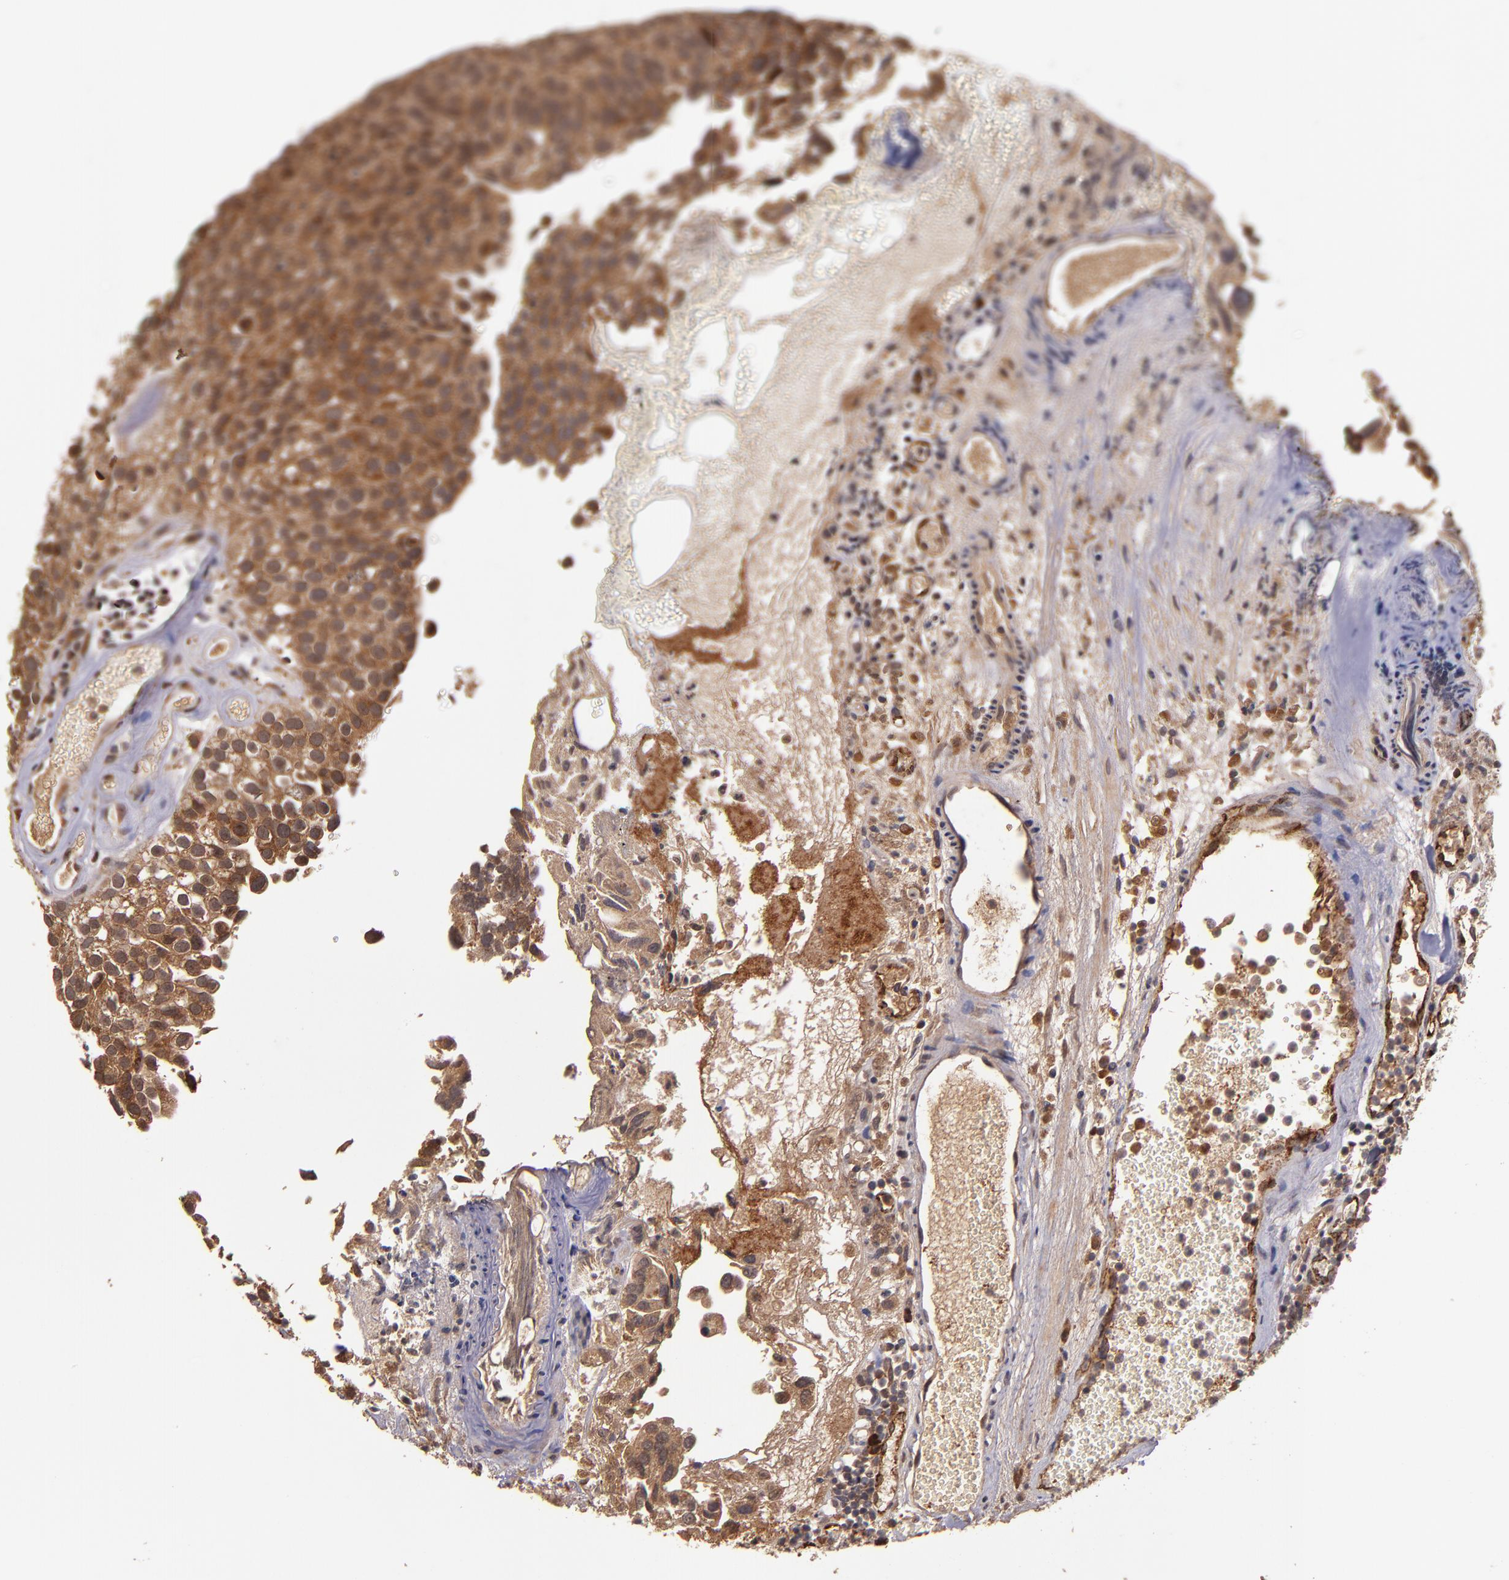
{"staining": {"intensity": "strong", "quantity": ">75%", "location": "cytoplasmic/membranous,nuclear"}, "tissue": "urothelial cancer", "cell_type": "Tumor cells", "image_type": "cancer", "snomed": [{"axis": "morphology", "description": "Urothelial carcinoma, High grade"}, {"axis": "topography", "description": "Urinary bladder"}], "caption": "Human urothelial cancer stained with a protein marker demonstrates strong staining in tumor cells.", "gene": "RIOK3", "patient": {"sex": "male", "age": 72}}